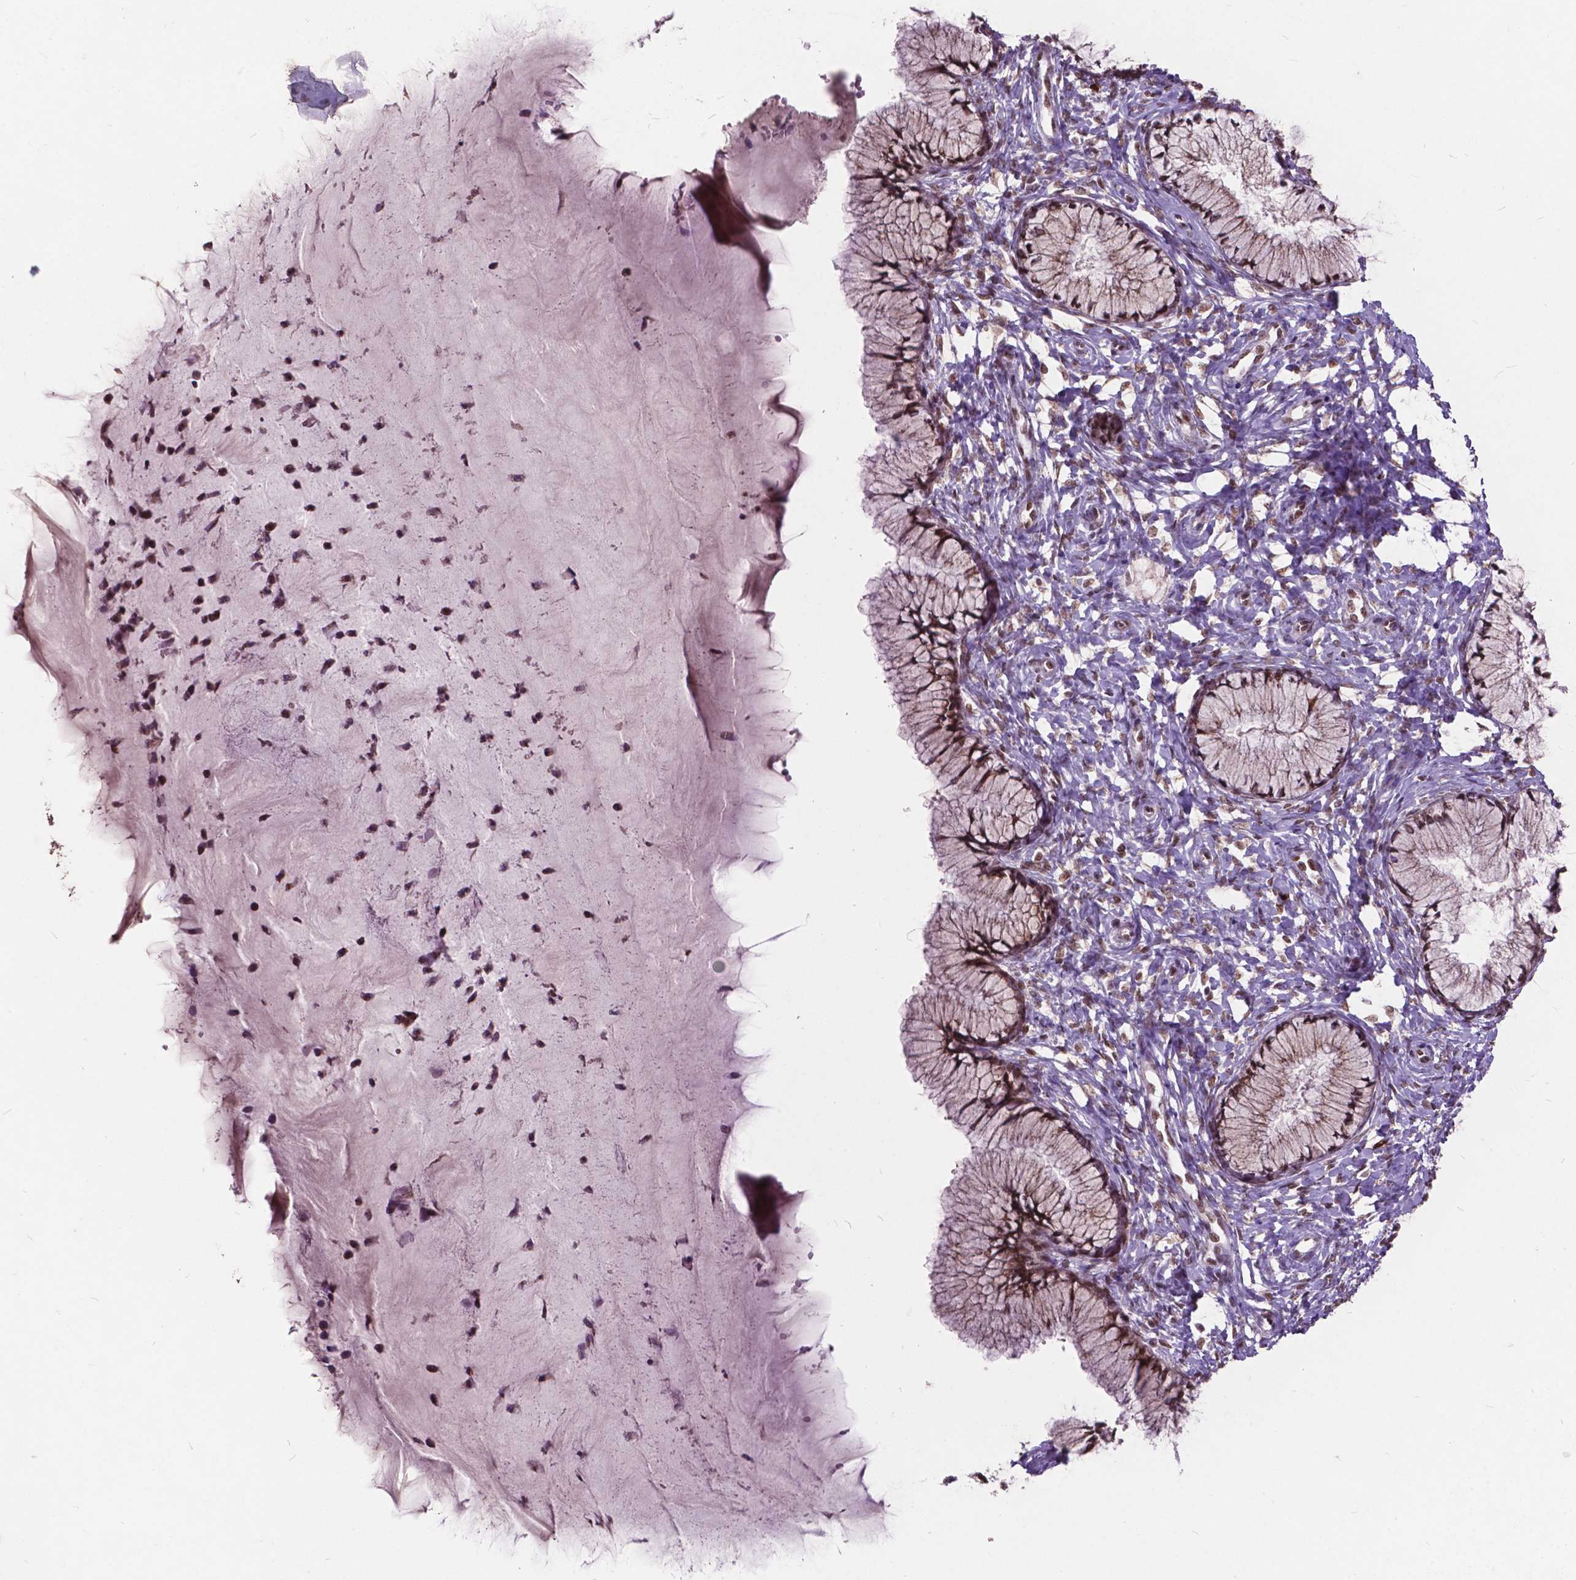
{"staining": {"intensity": "moderate", "quantity": ">75%", "location": "nuclear"}, "tissue": "cervix", "cell_type": "Glandular cells", "image_type": "normal", "snomed": [{"axis": "morphology", "description": "Normal tissue, NOS"}, {"axis": "topography", "description": "Cervix"}], "caption": "IHC (DAB (3,3'-diaminobenzidine)) staining of normal human cervix displays moderate nuclear protein staining in about >75% of glandular cells. (brown staining indicates protein expression, while blue staining denotes nuclei).", "gene": "MSH2", "patient": {"sex": "female", "age": 37}}